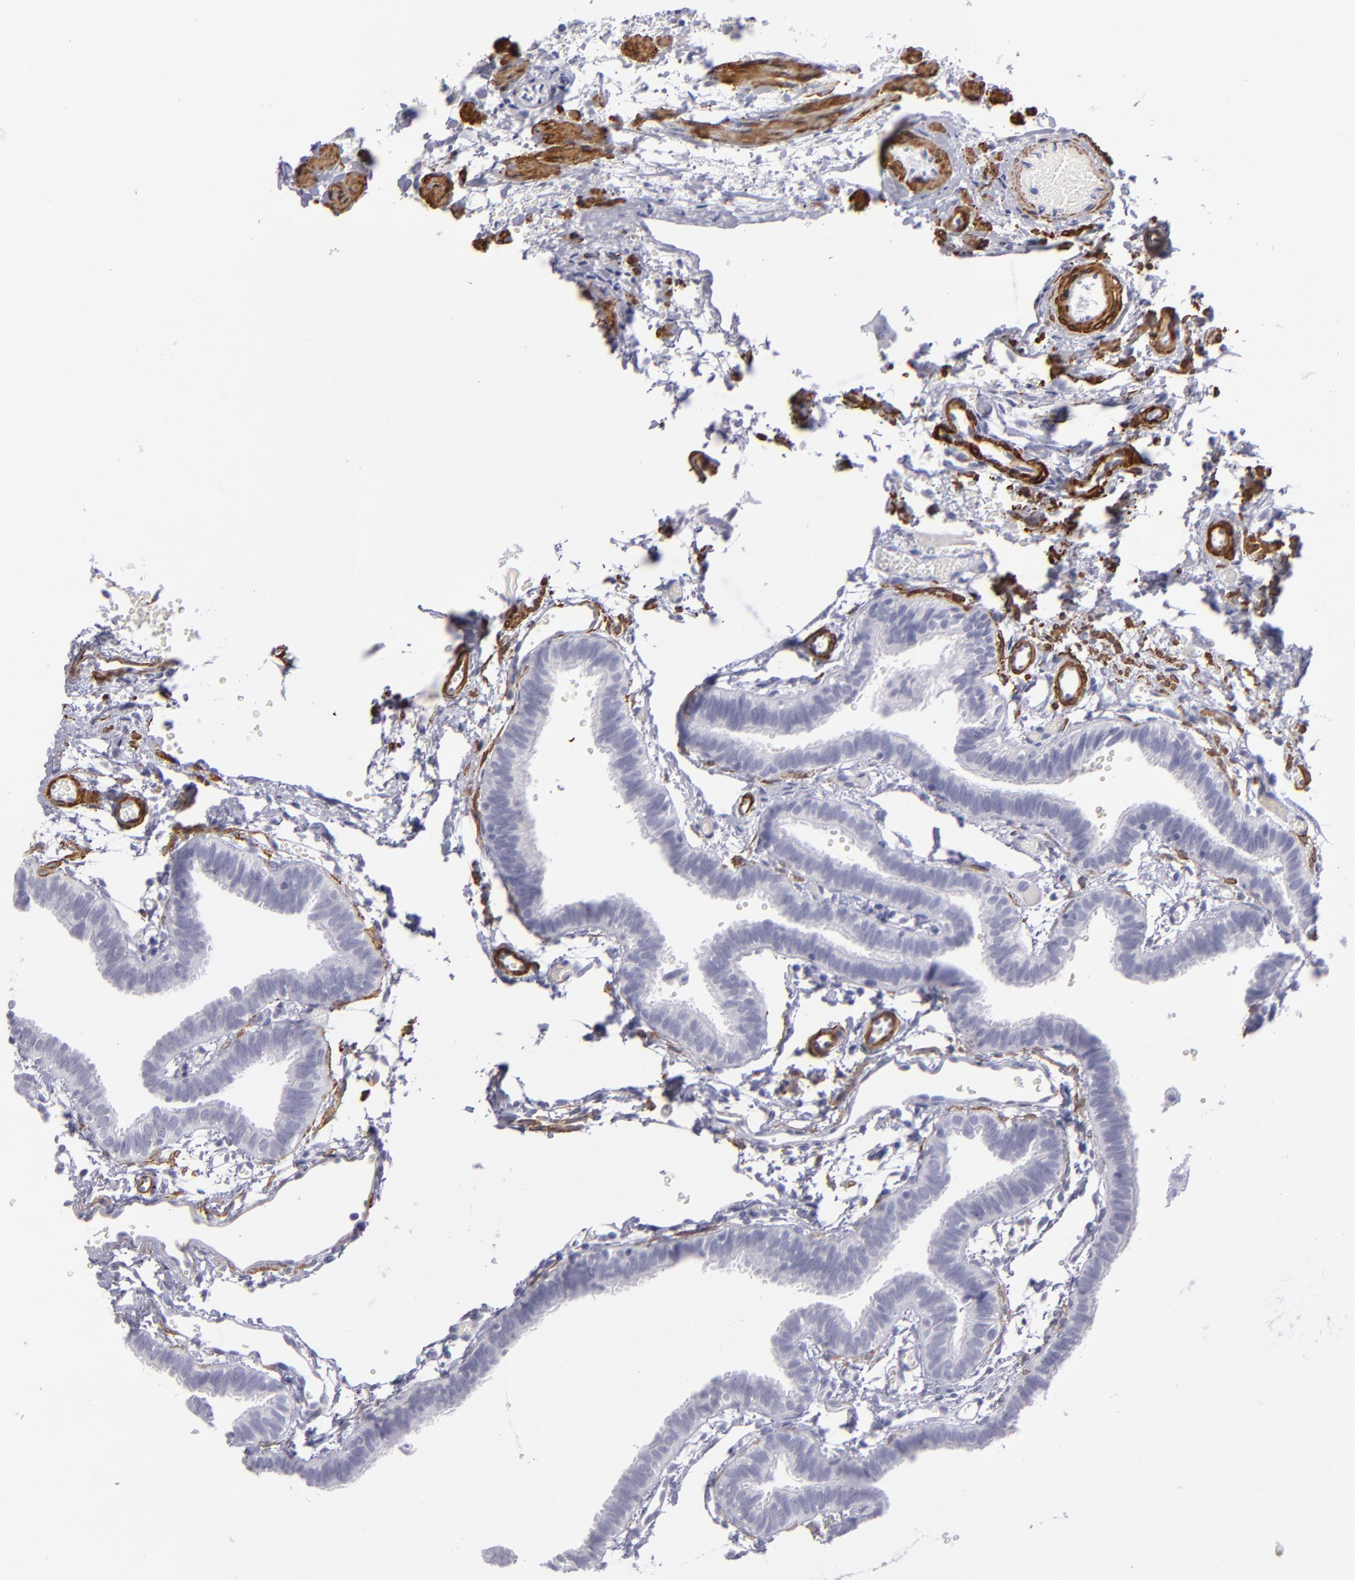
{"staining": {"intensity": "negative", "quantity": "none", "location": "none"}, "tissue": "fallopian tube", "cell_type": "Glandular cells", "image_type": "normal", "snomed": [{"axis": "morphology", "description": "Normal tissue, NOS"}, {"axis": "topography", "description": "Fallopian tube"}], "caption": "This is a photomicrograph of immunohistochemistry staining of benign fallopian tube, which shows no positivity in glandular cells.", "gene": "MYH11", "patient": {"sex": "female", "age": 29}}